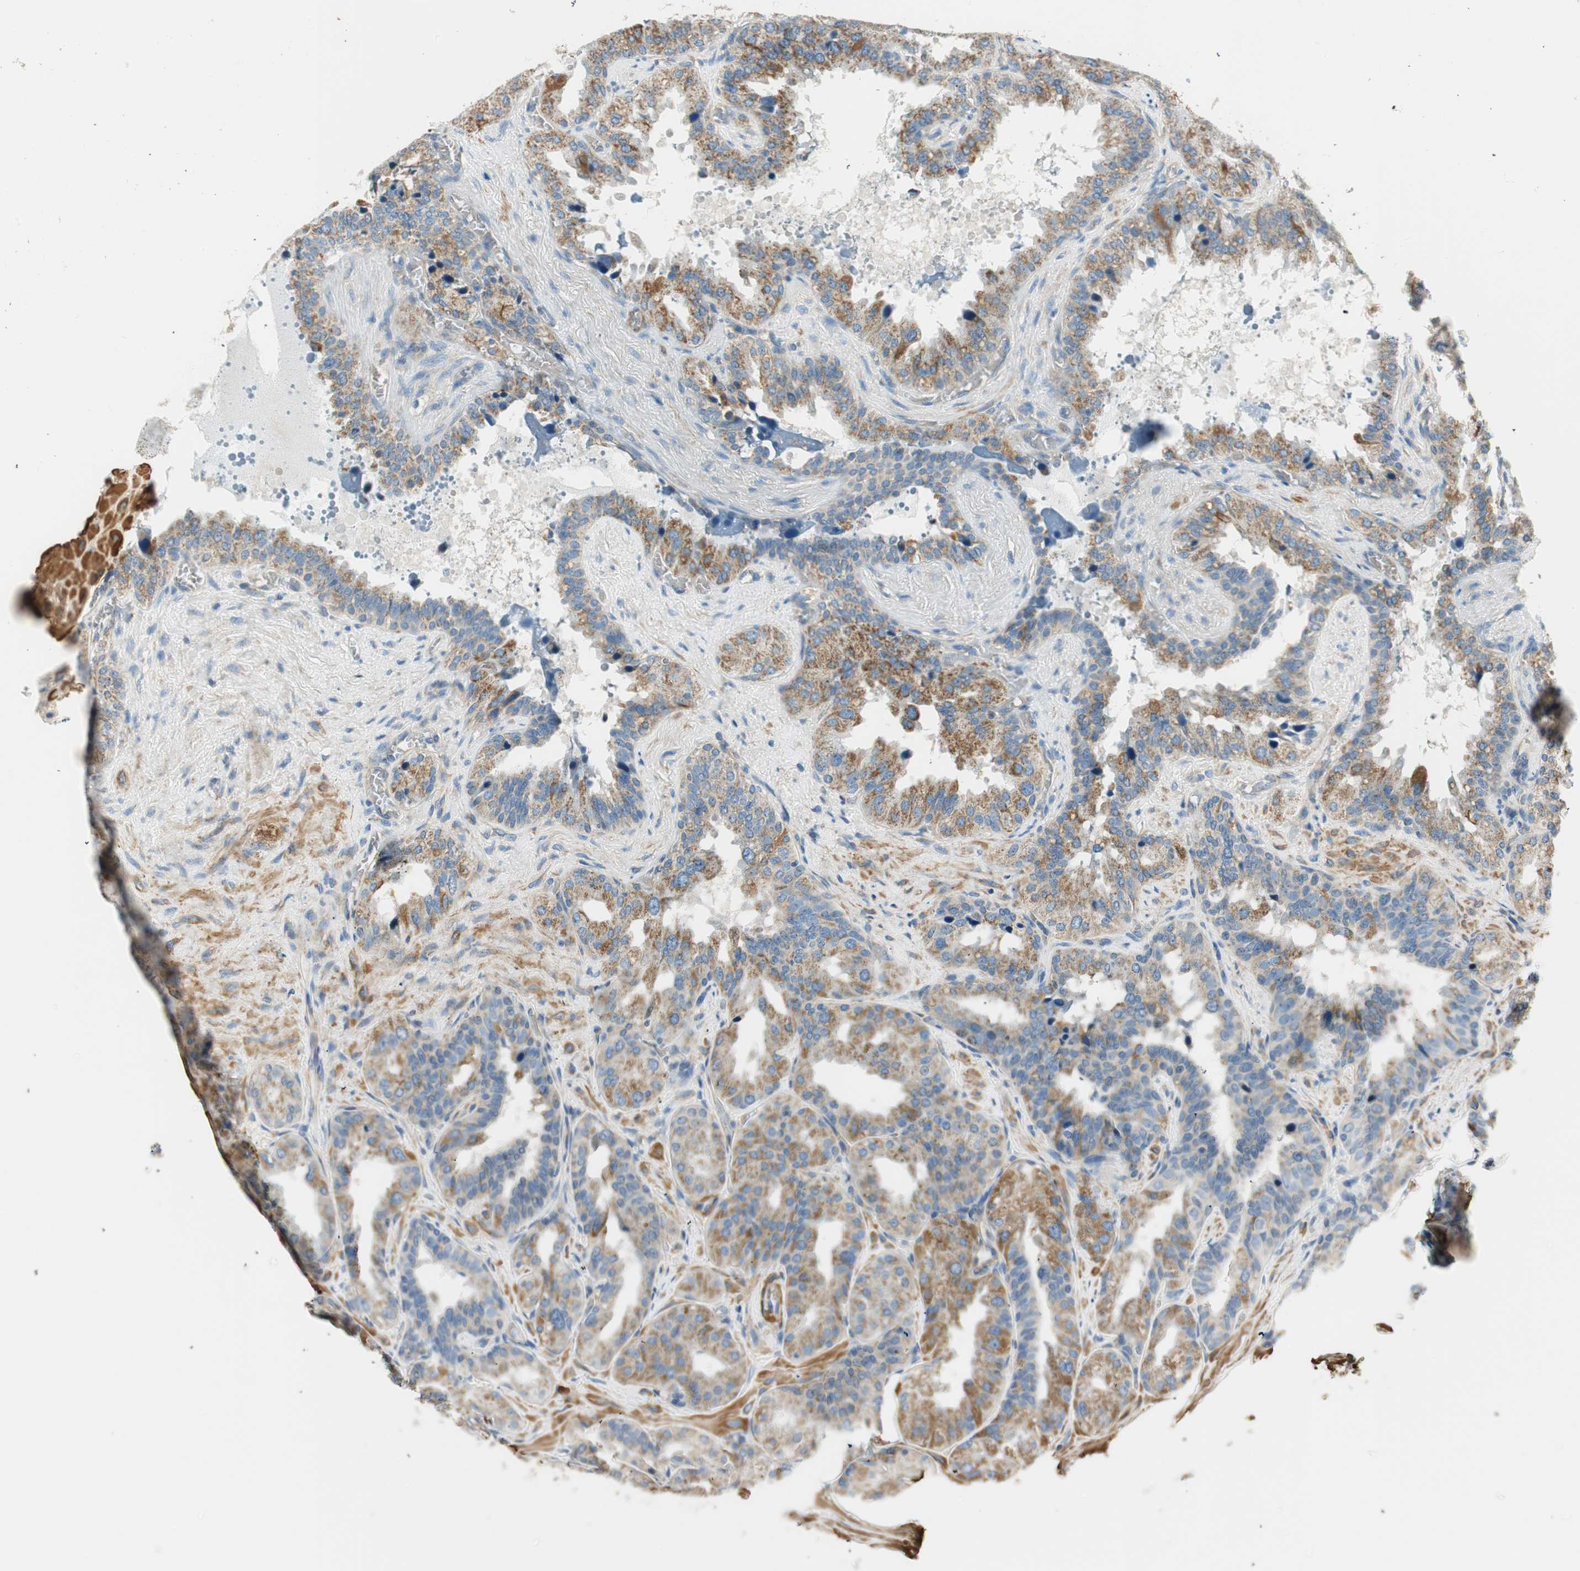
{"staining": {"intensity": "moderate", "quantity": ">75%", "location": "cytoplasmic/membranous"}, "tissue": "seminal vesicle", "cell_type": "Glandular cells", "image_type": "normal", "snomed": [{"axis": "morphology", "description": "Normal tissue, NOS"}, {"axis": "topography", "description": "Prostate"}, {"axis": "topography", "description": "Seminal veicle"}], "caption": "Protein staining demonstrates moderate cytoplasmic/membranous expression in about >75% of glandular cells in normal seminal vesicle. (DAB (3,3'-diaminobenzidine) = brown stain, brightfield microscopy at high magnification).", "gene": "RORB", "patient": {"sex": "male", "age": 51}}